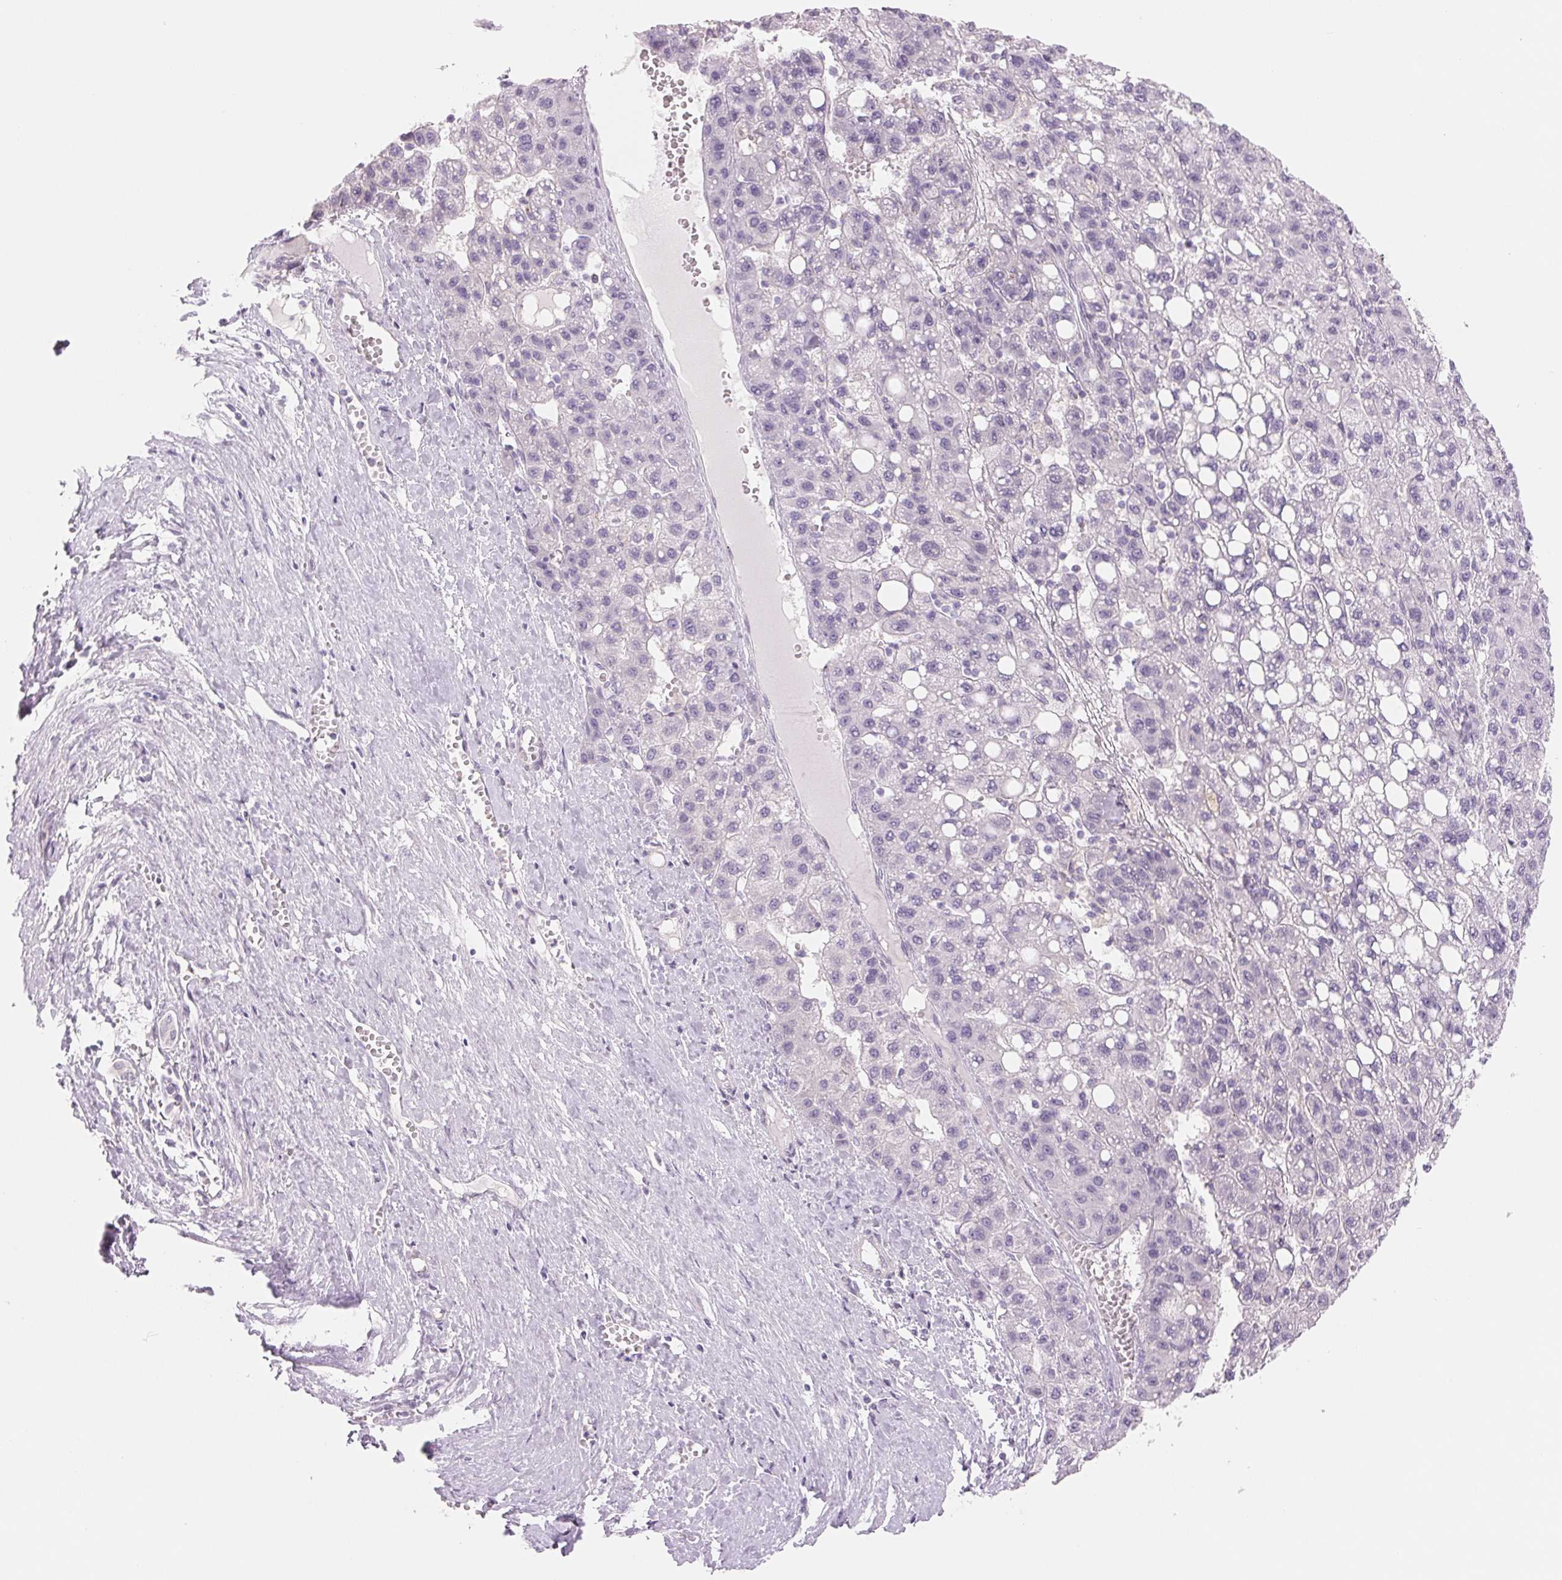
{"staining": {"intensity": "negative", "quantity": "none", "location": "none"}, "tissue": "liver cancer", "cell_type": "Tumor cells", "image_type": "cancer", "snomed": [{"axis": "morphology", "description": "Carcinoma, Hepatocellular, NOS"}, {"axis": "topography", "description": "Liver"}], "caption": "DAB immunohistochemical staining of human liver cancer reveals no significant expression in tumor cells.", "gene": "CCDC168", "patient": {"sex": "female", "age": 82}}